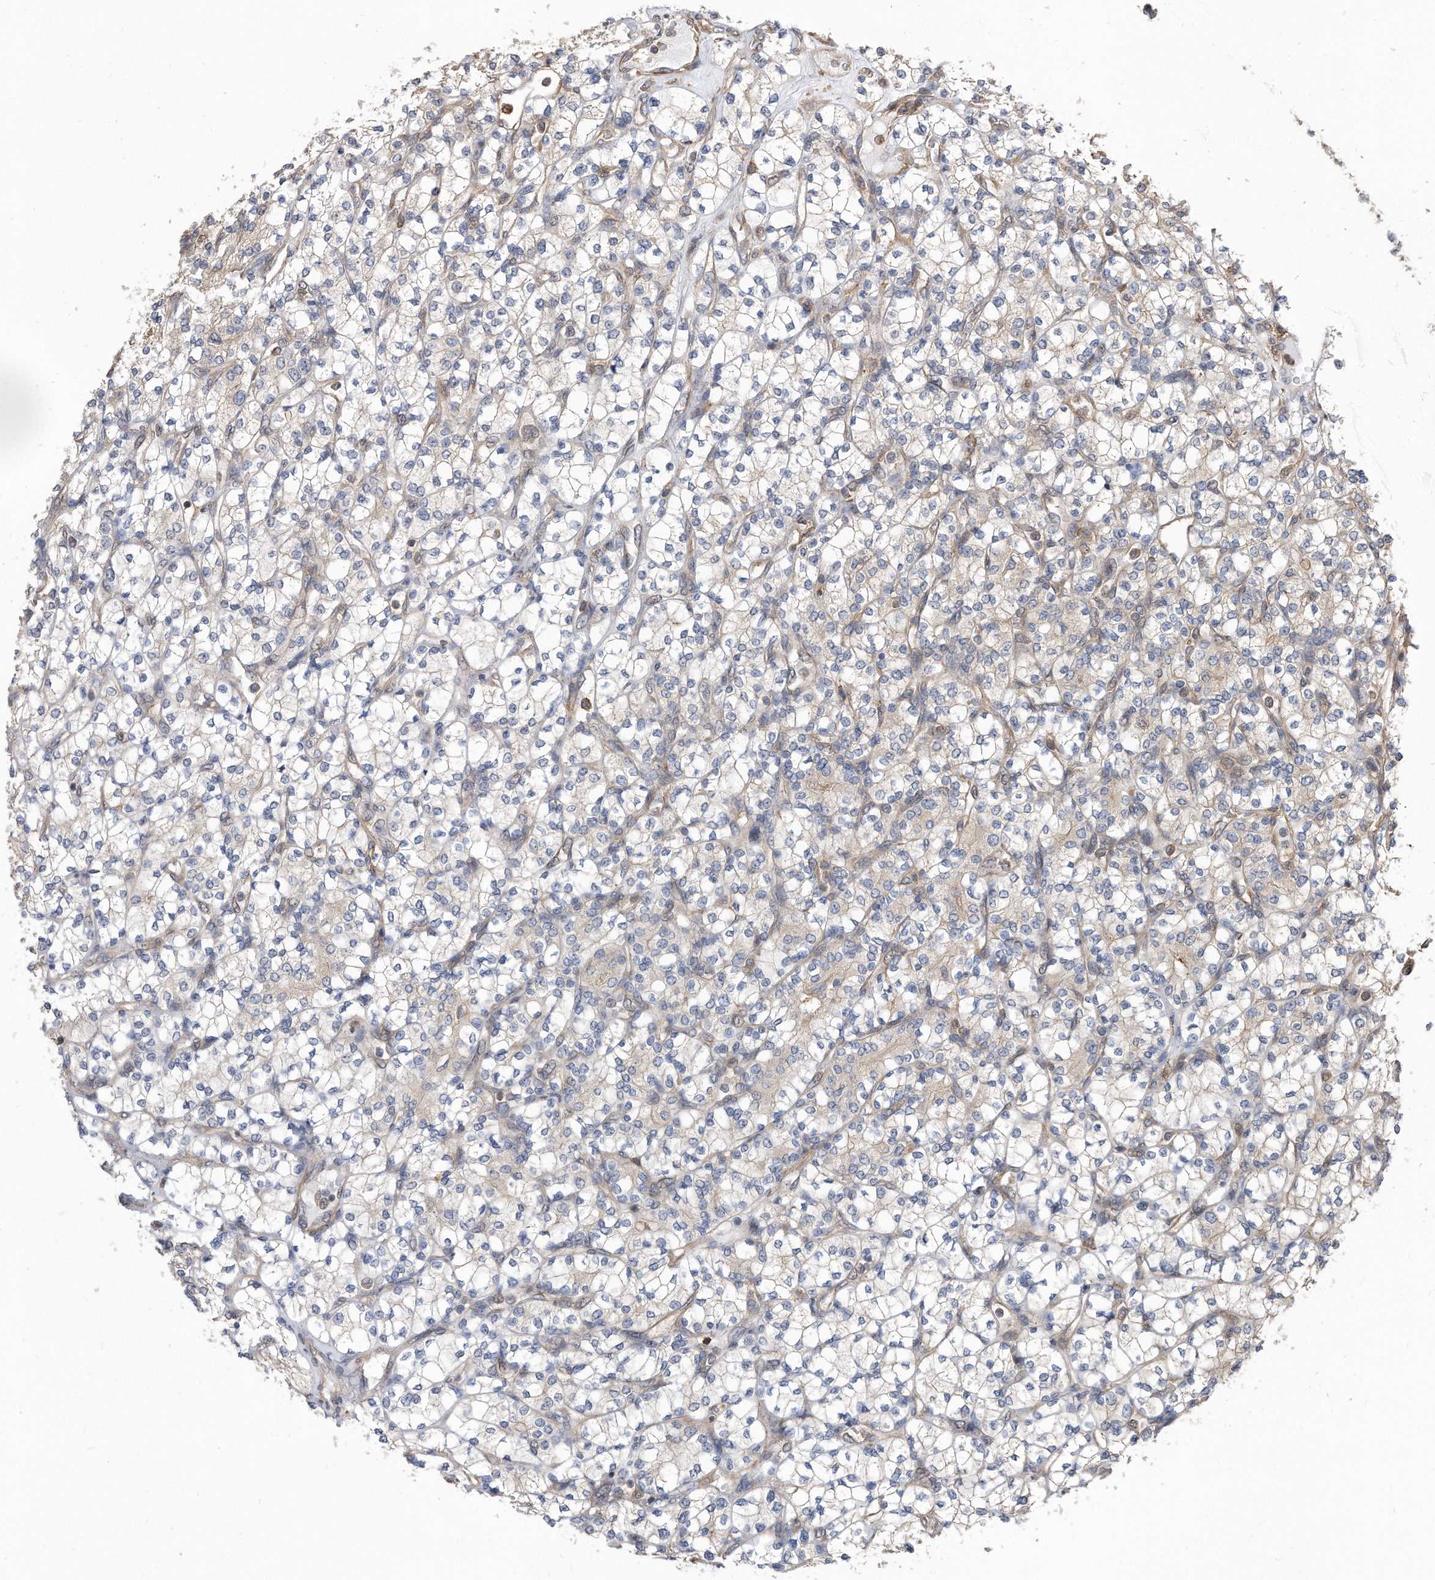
{"staining": {"intensity": "weak", "quantity": "<25%", "location": "cytoplasmic/membranous"}, "tissue": "renal cancer", "cell_type": "Tumor cells", "image_type": "cancer", "snomed": [{"axis": "morphology", "description": "Adenocarcinoma, NOS"}, {"axis": "topography", "description": "Kidney"}], "caption": "Immunohistochemistry (IHC) of human renal adenocarcinoma exhibits no staining in tumor cells. (Brightfield microscopy of DAB immunohistochemistry (IHC) at high magnification).", "gene": "TCP1", "patient": {"sex": "male", "age": 77}}